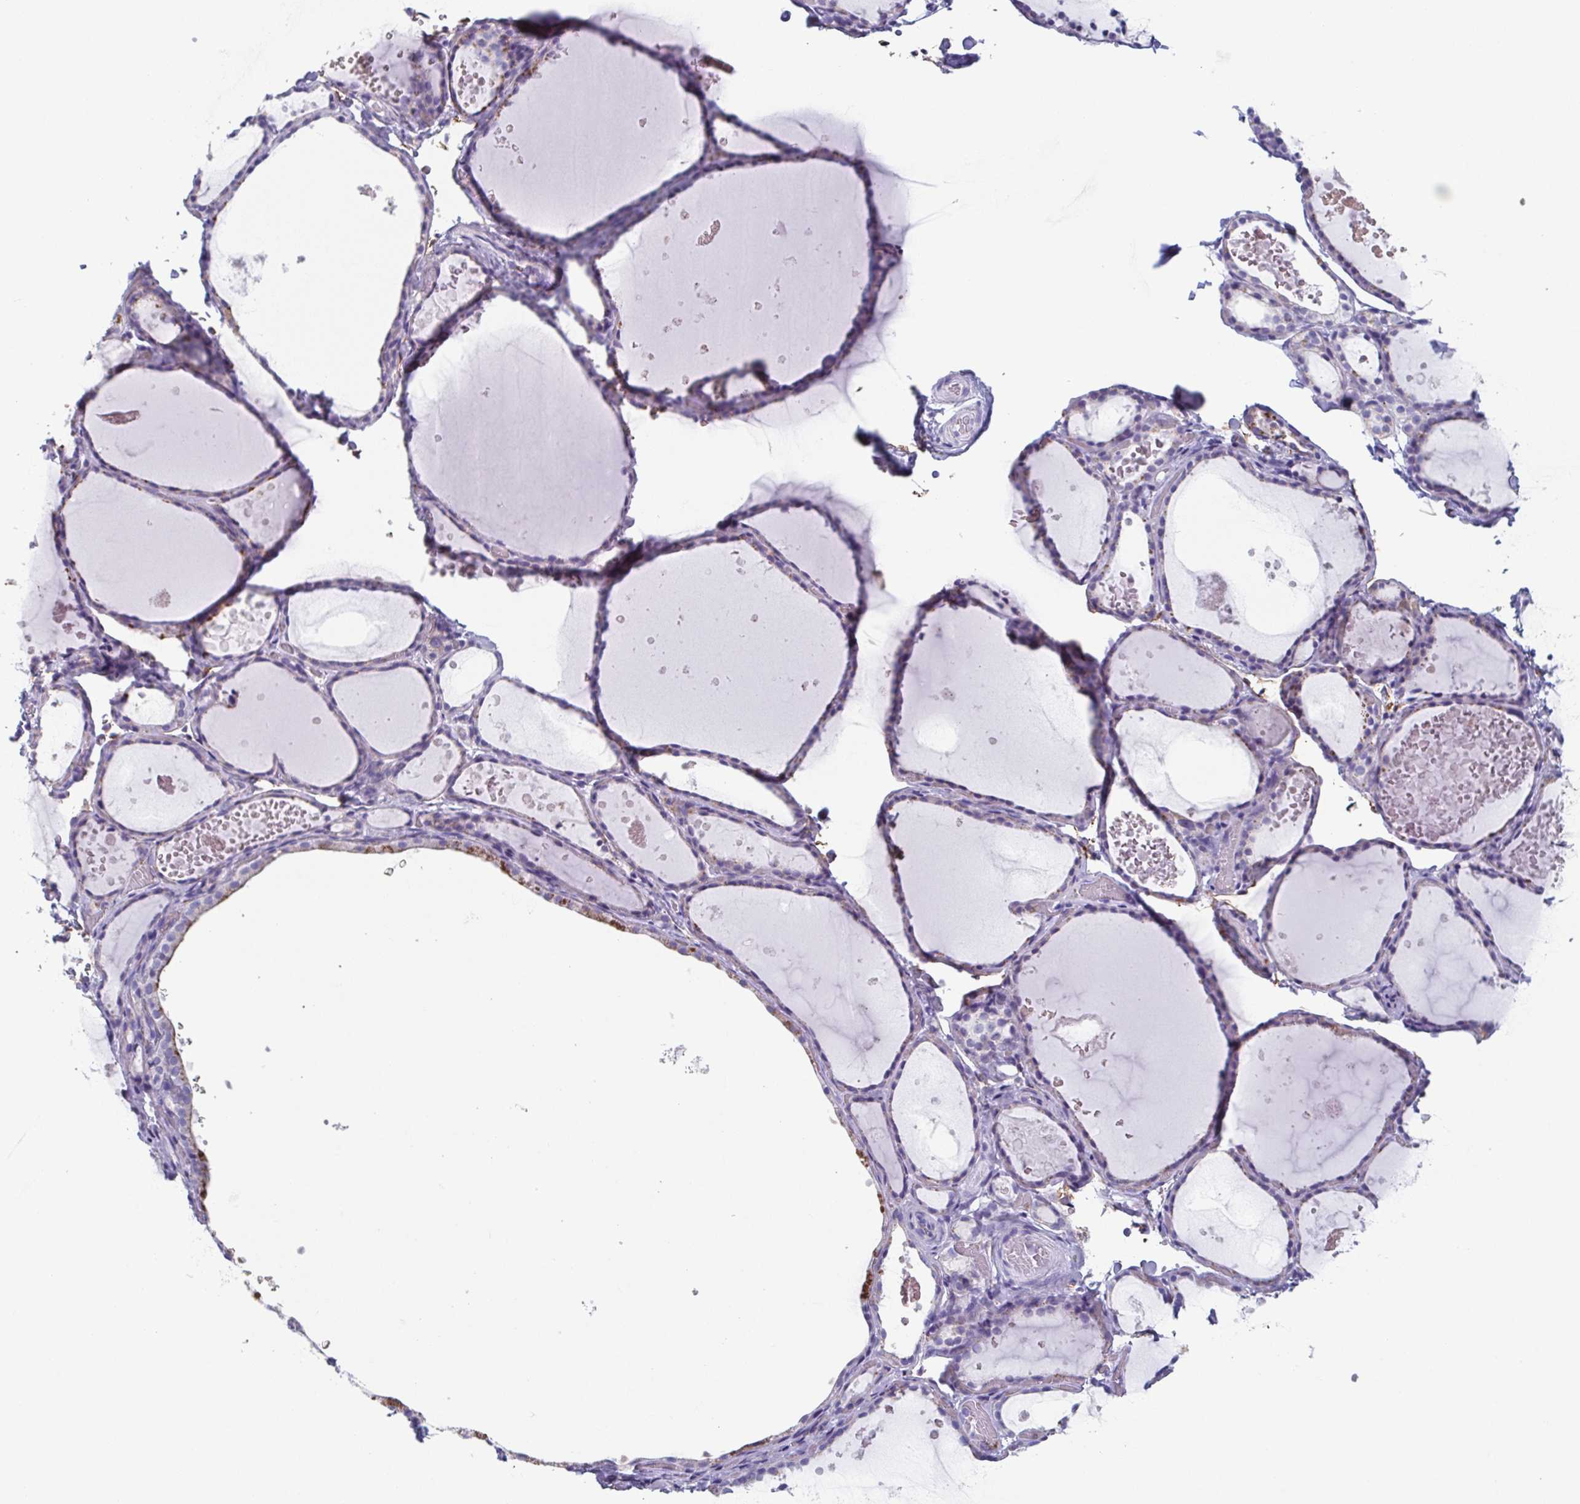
{"staining": {"intensity": "moderate", "quantity": "<25%", "location": "cytoplasmic/membranous"}, "tissue": "thyroid gland", "cell_type": "Glandular cells", "image_type": "normal", "snomed": [{"axis": "morphology", "description": "Normal tissue, NOS"}, {"axis": "topography", "description": "Thyroid gland"}], "caption": "Brown immunohistochemical staining in unremarkable human thyroid gland demonstrates moderate cytoplasmic/membranous staining in approximately <25% of glandular cells. (DAB (3,3'-diaminobenzidine) IHC with brightfield microscopy, high magnification).", "gene": "LYRM2", "patient": {"sex": "female", "age": 56}}